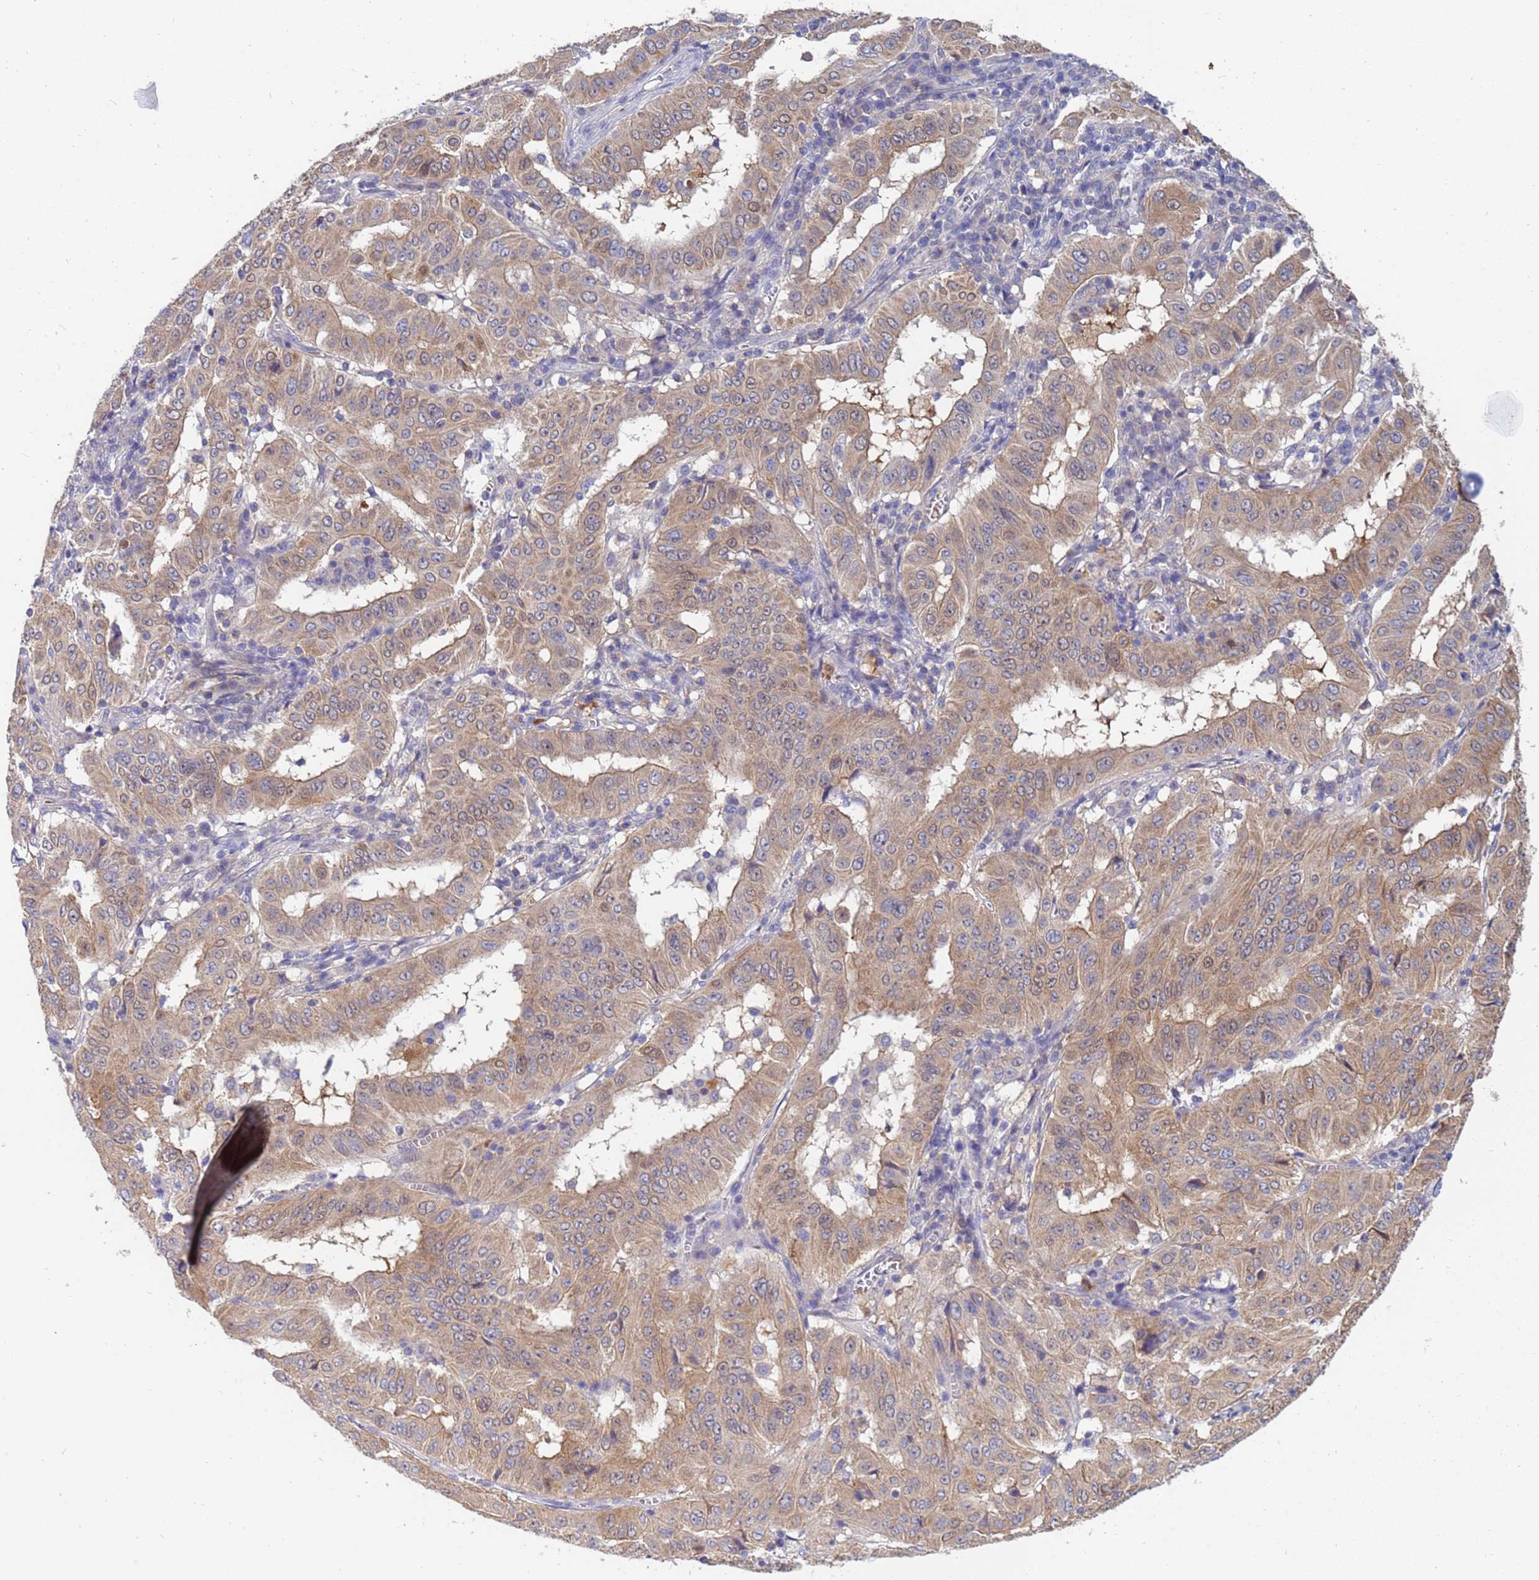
{"staining": {"intensity": "moderate", "quantity": ">75%", "location": "cytoplasmic/membranous"}, "tissue": "pancreatic cancer", "cell_type": "Tumor cells", "image_type": "cancer", "snomed": [{"axis": "morphology", "description": "Adenocarcinoma, NOS"}, {"axis": "topography", "description": "Pancreas"}], "caption": "This photomicrograph demonstrates adenocarcinoma (pancreatic) stained with immunohistochemistry to label a protein in brown. The cytoplasmic/membranous of tumor cells show moderate positivity for the protein. Nuclei are counter-stained blue.", "gene": "TTLL11", "patient": {"sex": "male", "age": 63}}